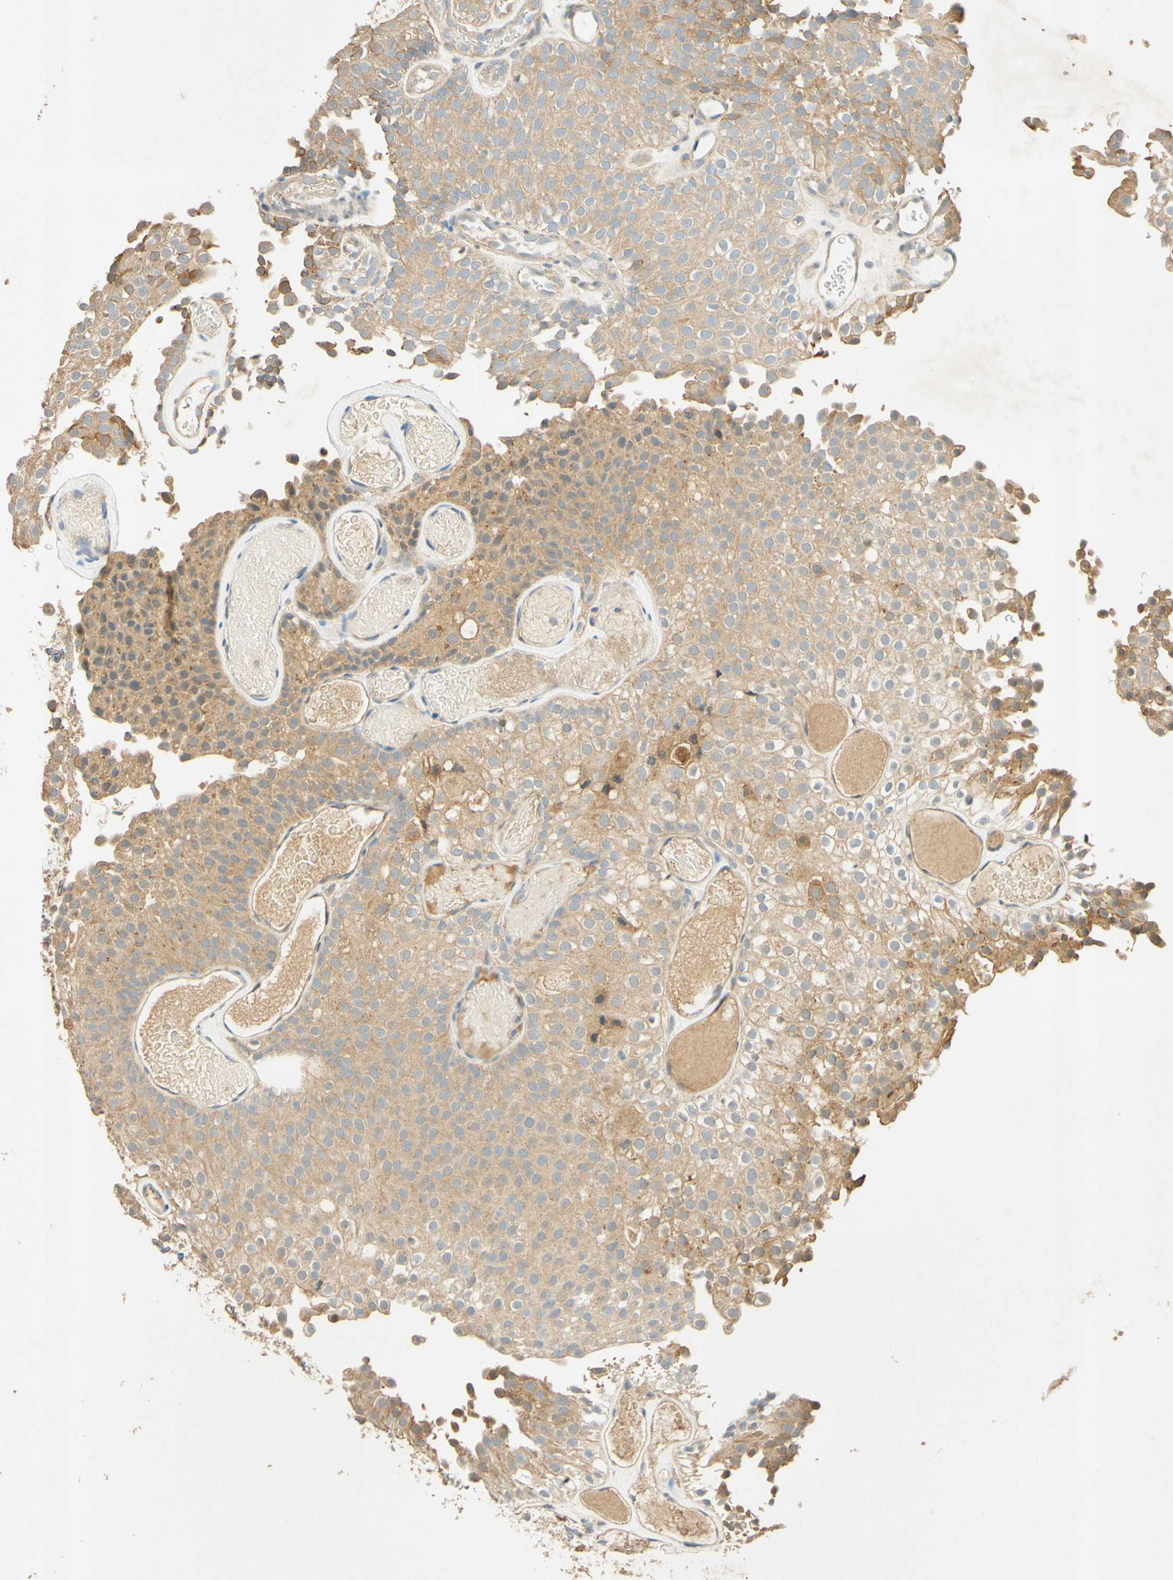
{"staining": {"intensity": "moderate", "quantity": ">75%", "location": "cytoplasmic/membranous"}, "tissue": "urothelial cancer", "cell_type": "Tumor cells", "image_type": "cancer", "snomed": [{"axis": "morphology", "description": "Urothelial carcinoma, Low grade"}, {"axis": "topography", "description": "Urinary bladder"}], "caption": "Moderate cytoplasmic/membranous positivity is present in approximately >75% of tumor cells in urothelial cancer.", "gene": "ENTREP2", "patient": {"sex": "male", "age": 78}}